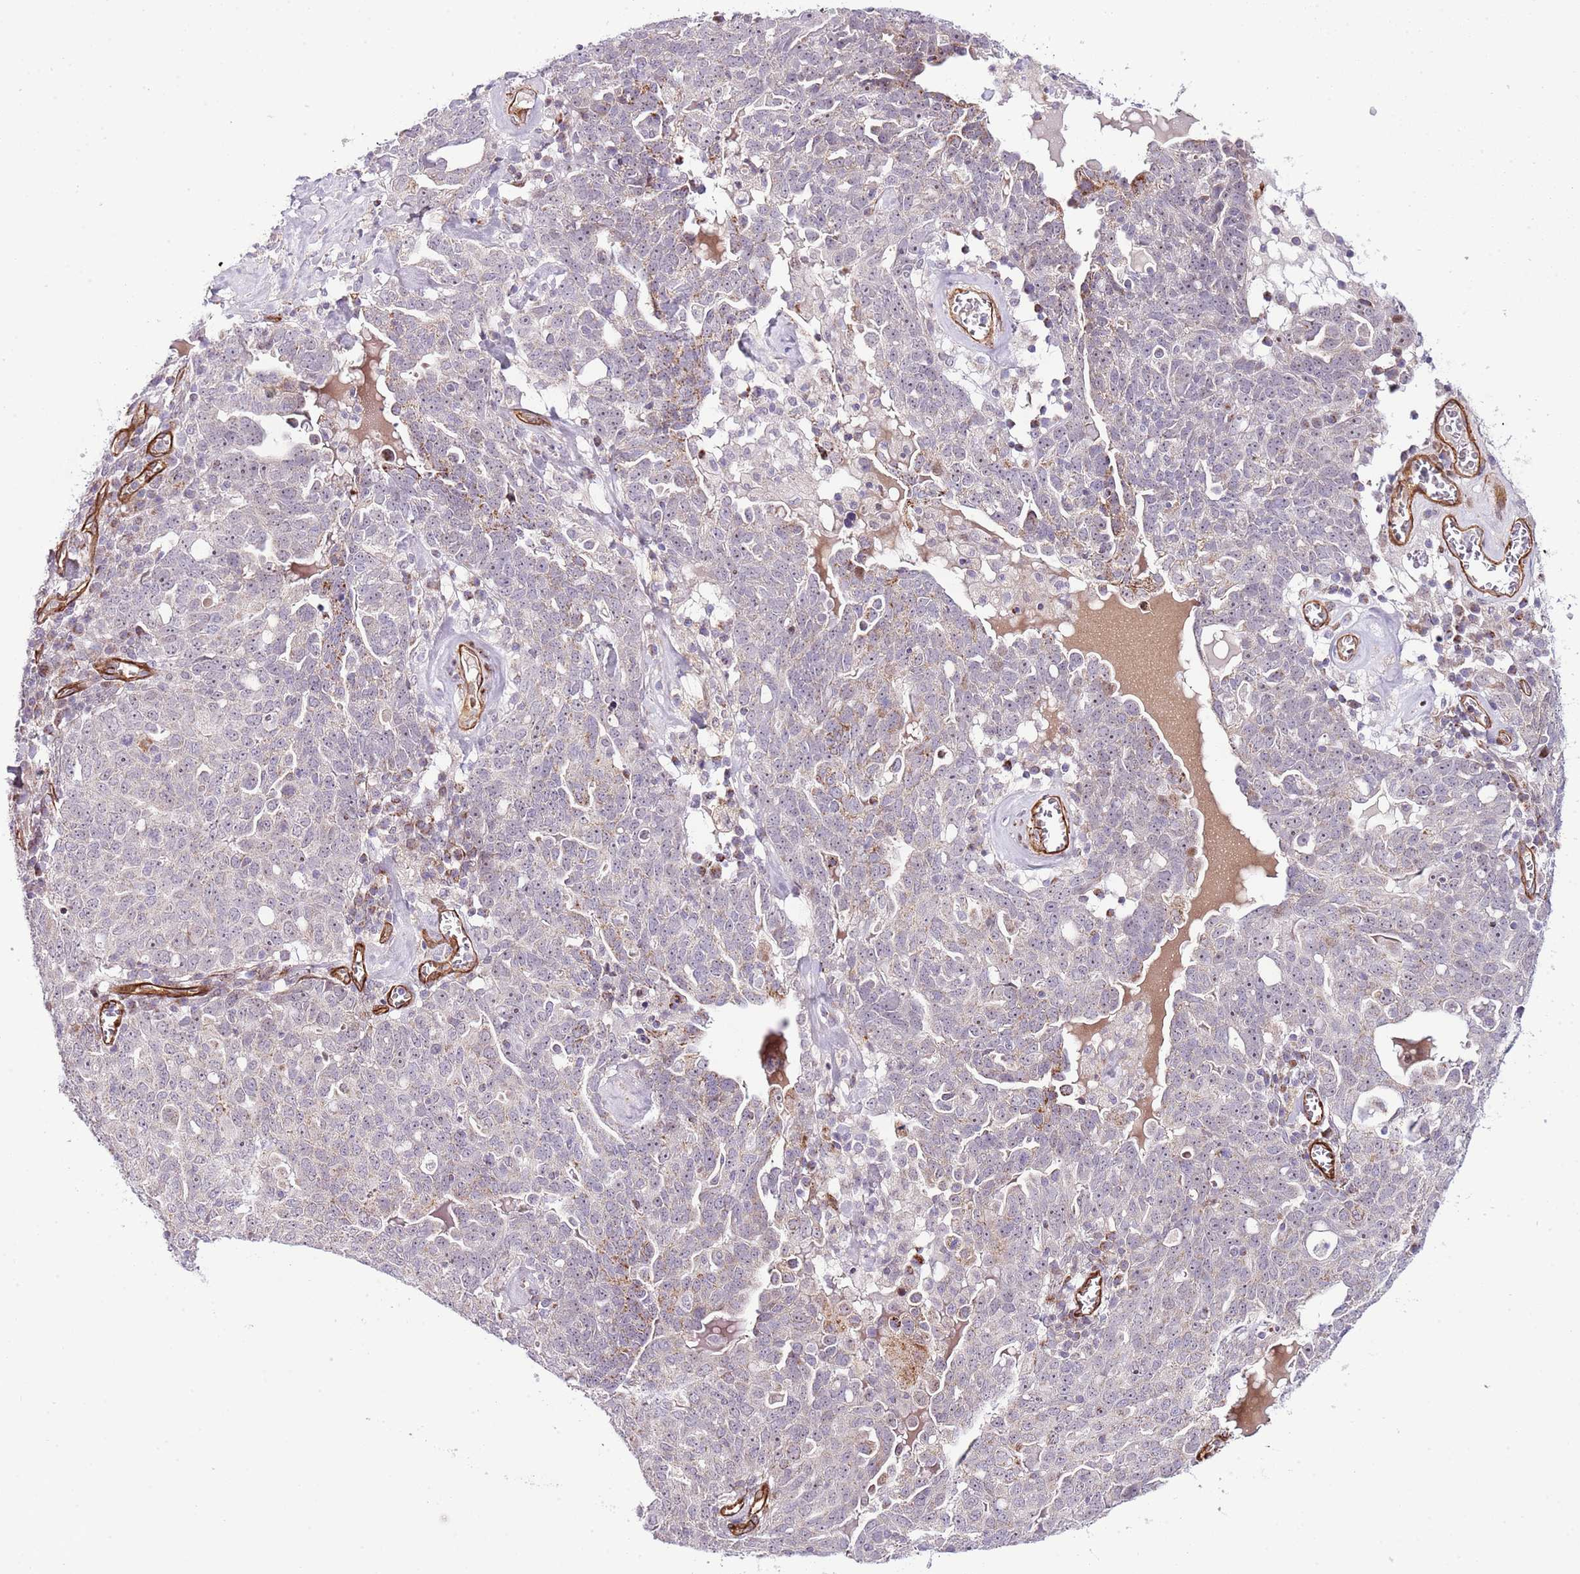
{"staining": {"intensity": "weak", "quantity": "<25%", "location": "cytoplasmic/membranous"}, "tissue": "ovarian cancer", "cell_type": "Tumor cells", "image_type": "cancer", "snomed": [{"axis": "morphology", "description": "Carcinoma, endometroid"}, {"axis": "topography", "description": "Ovary"}], "caption": "Tumor cells are negative for brown protein staining in ovarian cancer (endometroid carcinoma). (DAB (3,3'-diaminobenzidine) IHC with hematoxylin counter stain).", "gene": "NEK3", "patient": {"sex": "female", "age": 62}}